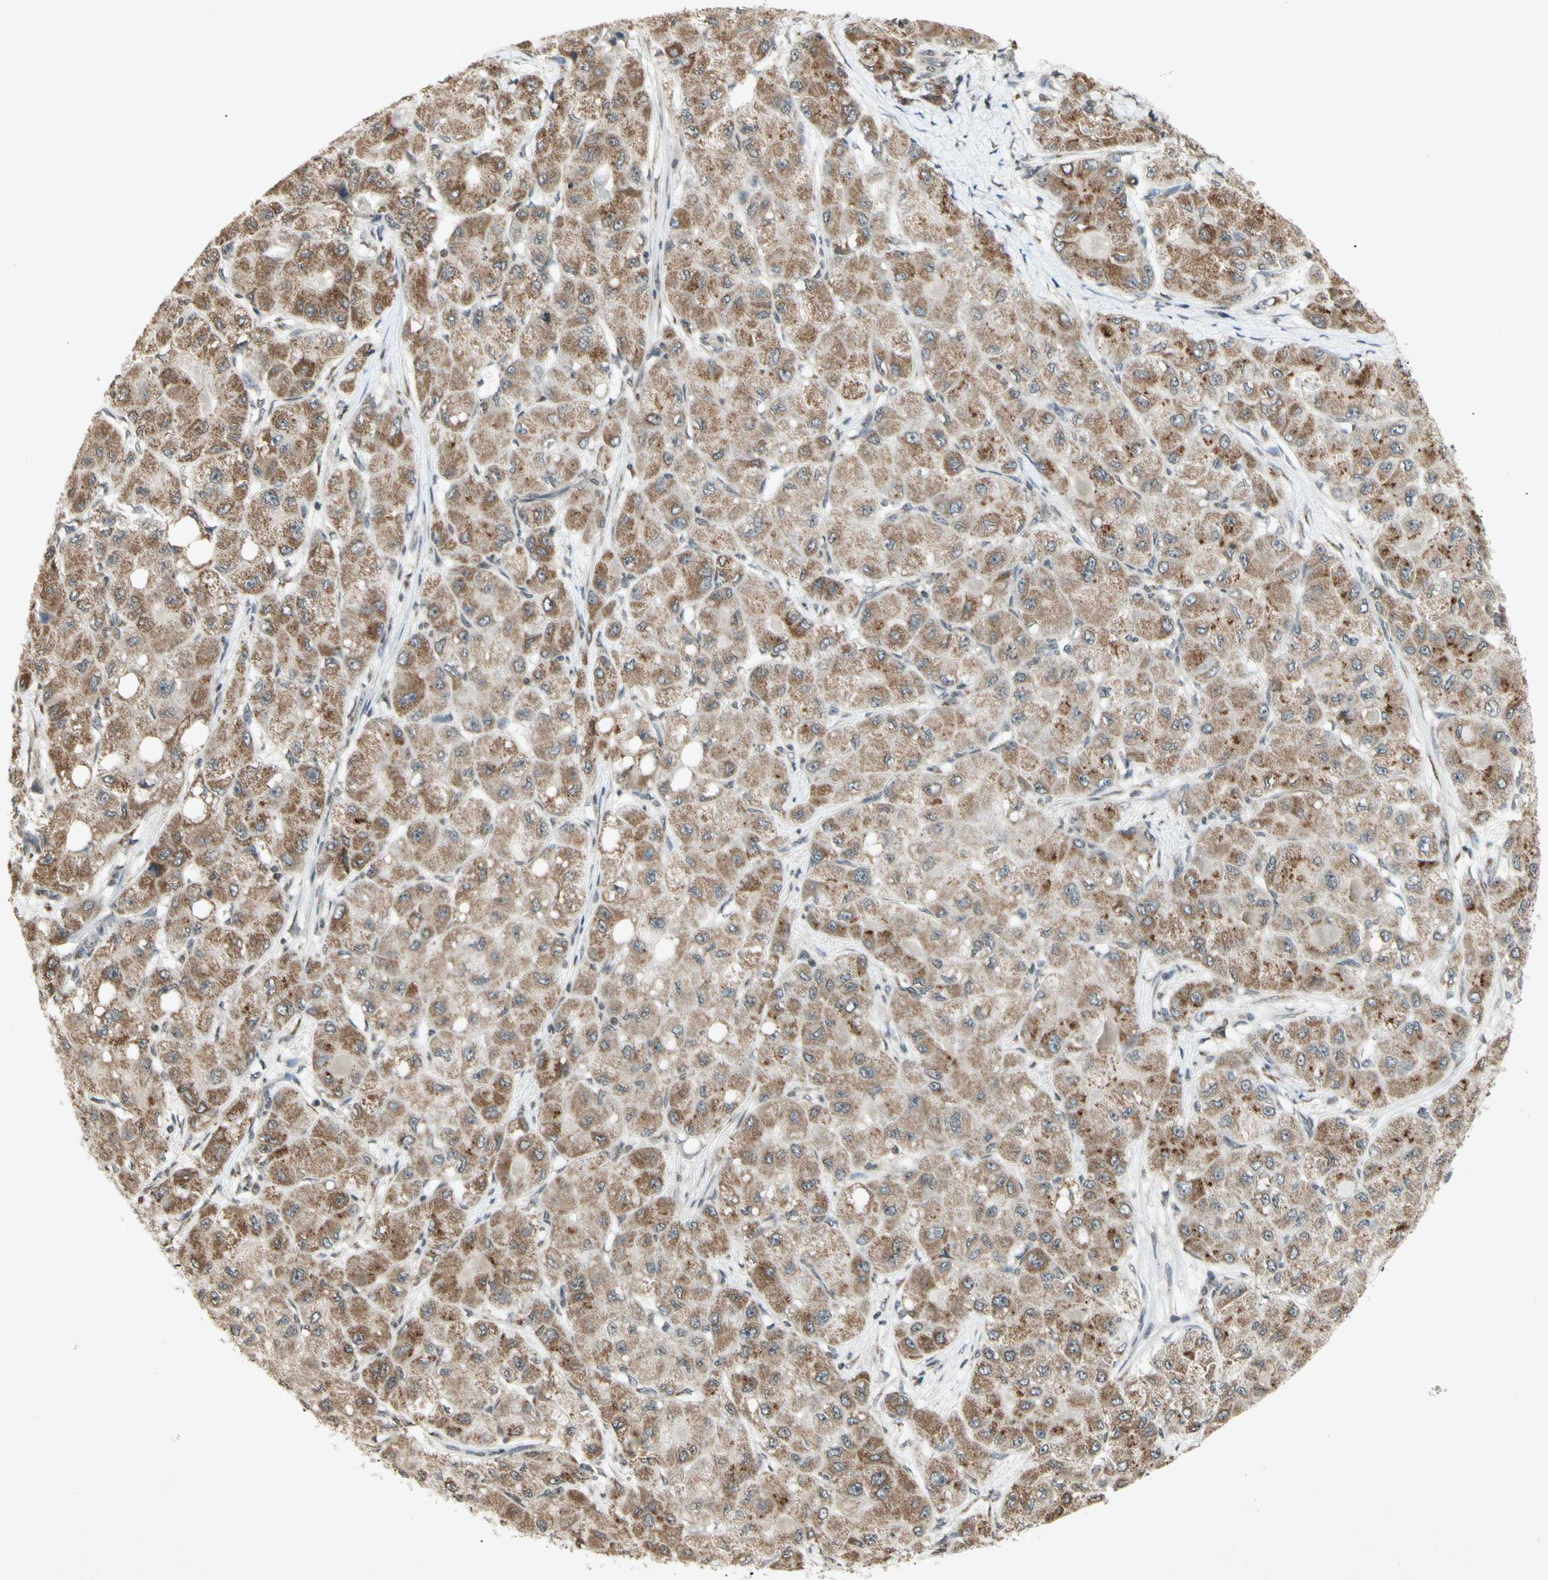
{"staining": {"intensity": "moderate", "quantity": ">75%", "location": "cytoplasmic/membranous"}, "tissue": "liver cancer", "cell_type": "Tumor cells", "image_type": "cancer", "snomed": [{"axis": "morphology", "description": "Carcinoma, Hepatocellular, NOS"}, {"axis": "topography", "description": "Liver"}], "caption": "A medium amount of moderate cytoplasmic/membranous expression is present in approximately >75% of tumor cells in liver cancer tissue. The staining is performed using DAB (3,3'-diaminobenzidine) brown chromogen to label protein expression. The nuclei are counter-stained blue using hematoxylin.", "gene": "CCNI", "patient": {"sex": "male", "age": 80}}